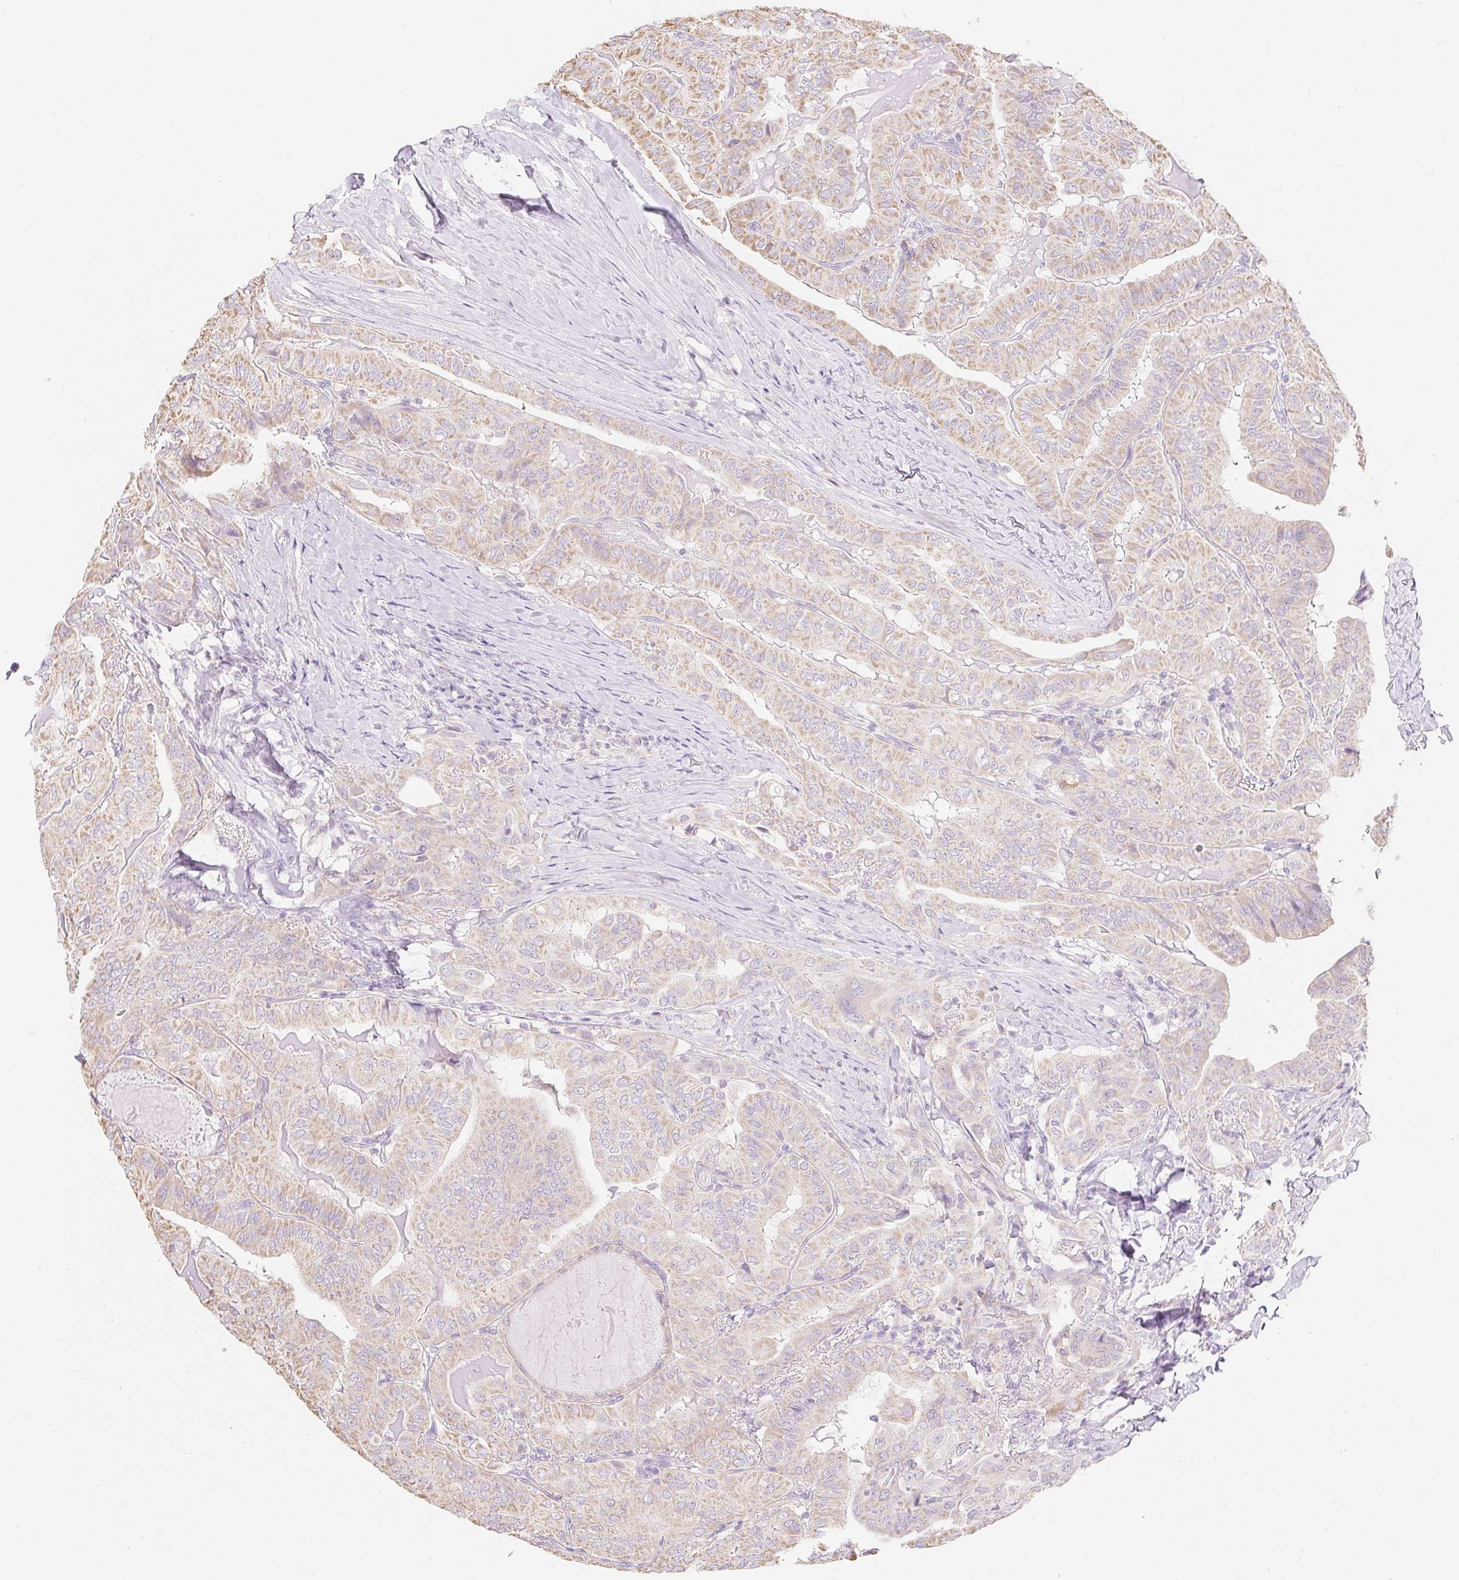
{"staining": {"intensity": "weak", "quantity": "25%-75%", "location": "cytoplasmic/membranous"}, "tissue": "thyroid cancer", "cell_type": "Tumor cells", "image_type": "cancer", "snomed": [{"axis": "morphology", "description": "Papillary adenocarcinoma, NOS"}, {"axis": "topography", "description": "Thyroid gland"}], "caption": "Immunohistochemical staining of thyroid cancer shows weak cytoplasmic/membranous protein staining in about 25%-75% of tumor cells.", "gene": "DHX35", "patient": {"sex": "female", "age": 68}}